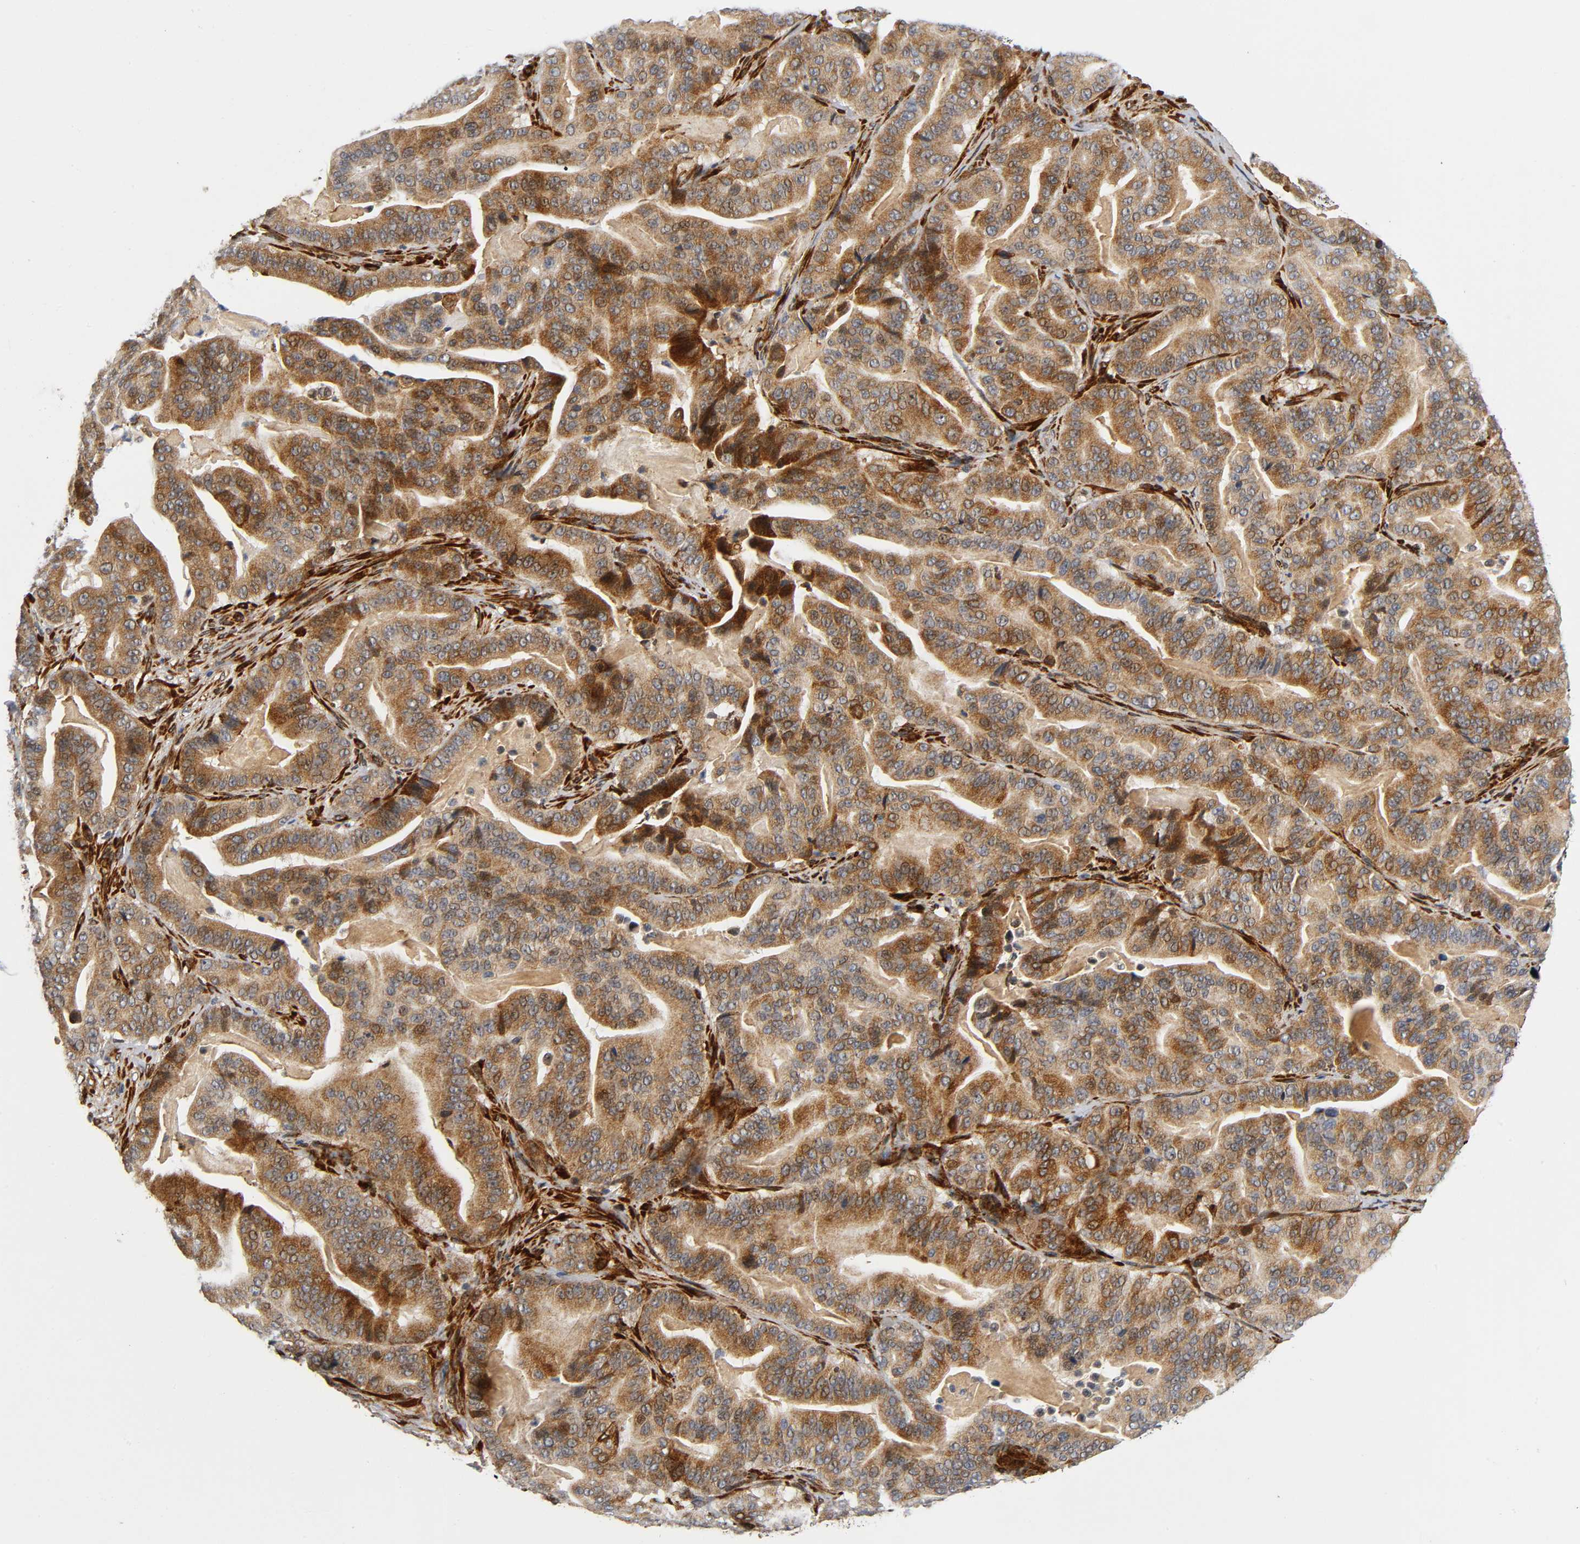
{"staining": {"intensity": "strong", "quantity": ">75%", "location": "cytoplasmic/membranous"}, "tissue": "pancreatic cancer", "cell_type": "Tumor cells", "image_type": "cancer", "snomed": [{"axis": "morphology", "description": "Adenocarcinoma, NOS"}, {"axis": "topography", "description": "Pancreas"}], "caption": "Immunohistochemical staining of pancreatic adenocarcinoma displays high levels of strong cytoplasmic/membranous expression in approximately >75% of tumor cells.", "gene": "SOS2", "patient": {"sex": "male", "age": 63}}